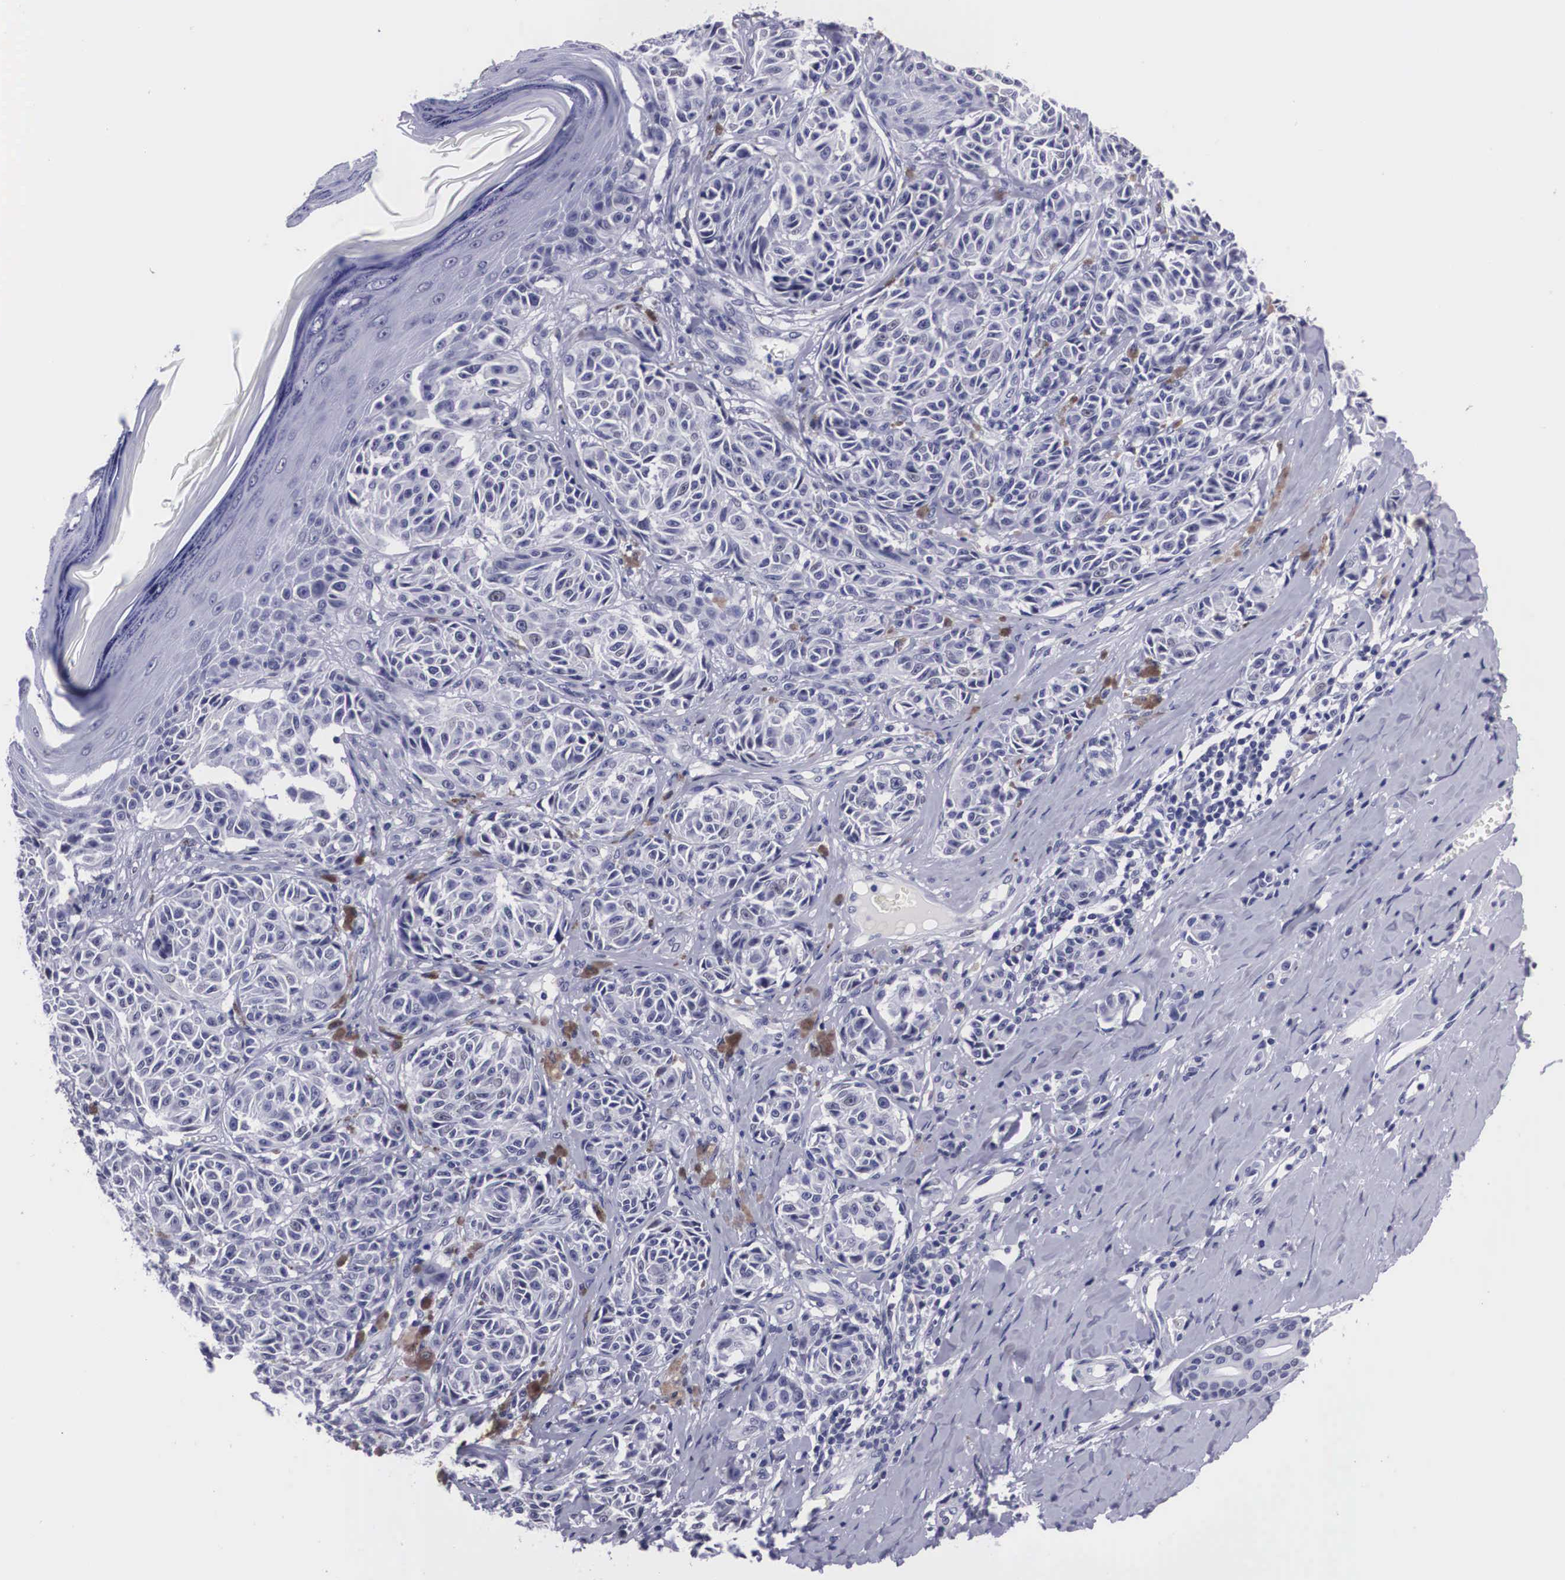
{"staining": {"intensity": "negative", "quantity": "none", "location": "none"}, "tissue": "melanoma", "cell_type": "Tumor cells", "image_type": "cancer", "snomed": [{"axis": "morphology", "description": "Malignant melanoma, NOS"}, {"axis": "topography", "description": "Skin"}], "caption": "A high-resolution image shows immunohistochemistry staining of melanoma, which reveals no significant expression in tumor cells. (DAB immunohistochemistry (IHC), high magnification).", "gene": "C22orf31", "patient": {"sex": "male", "age": 49}}